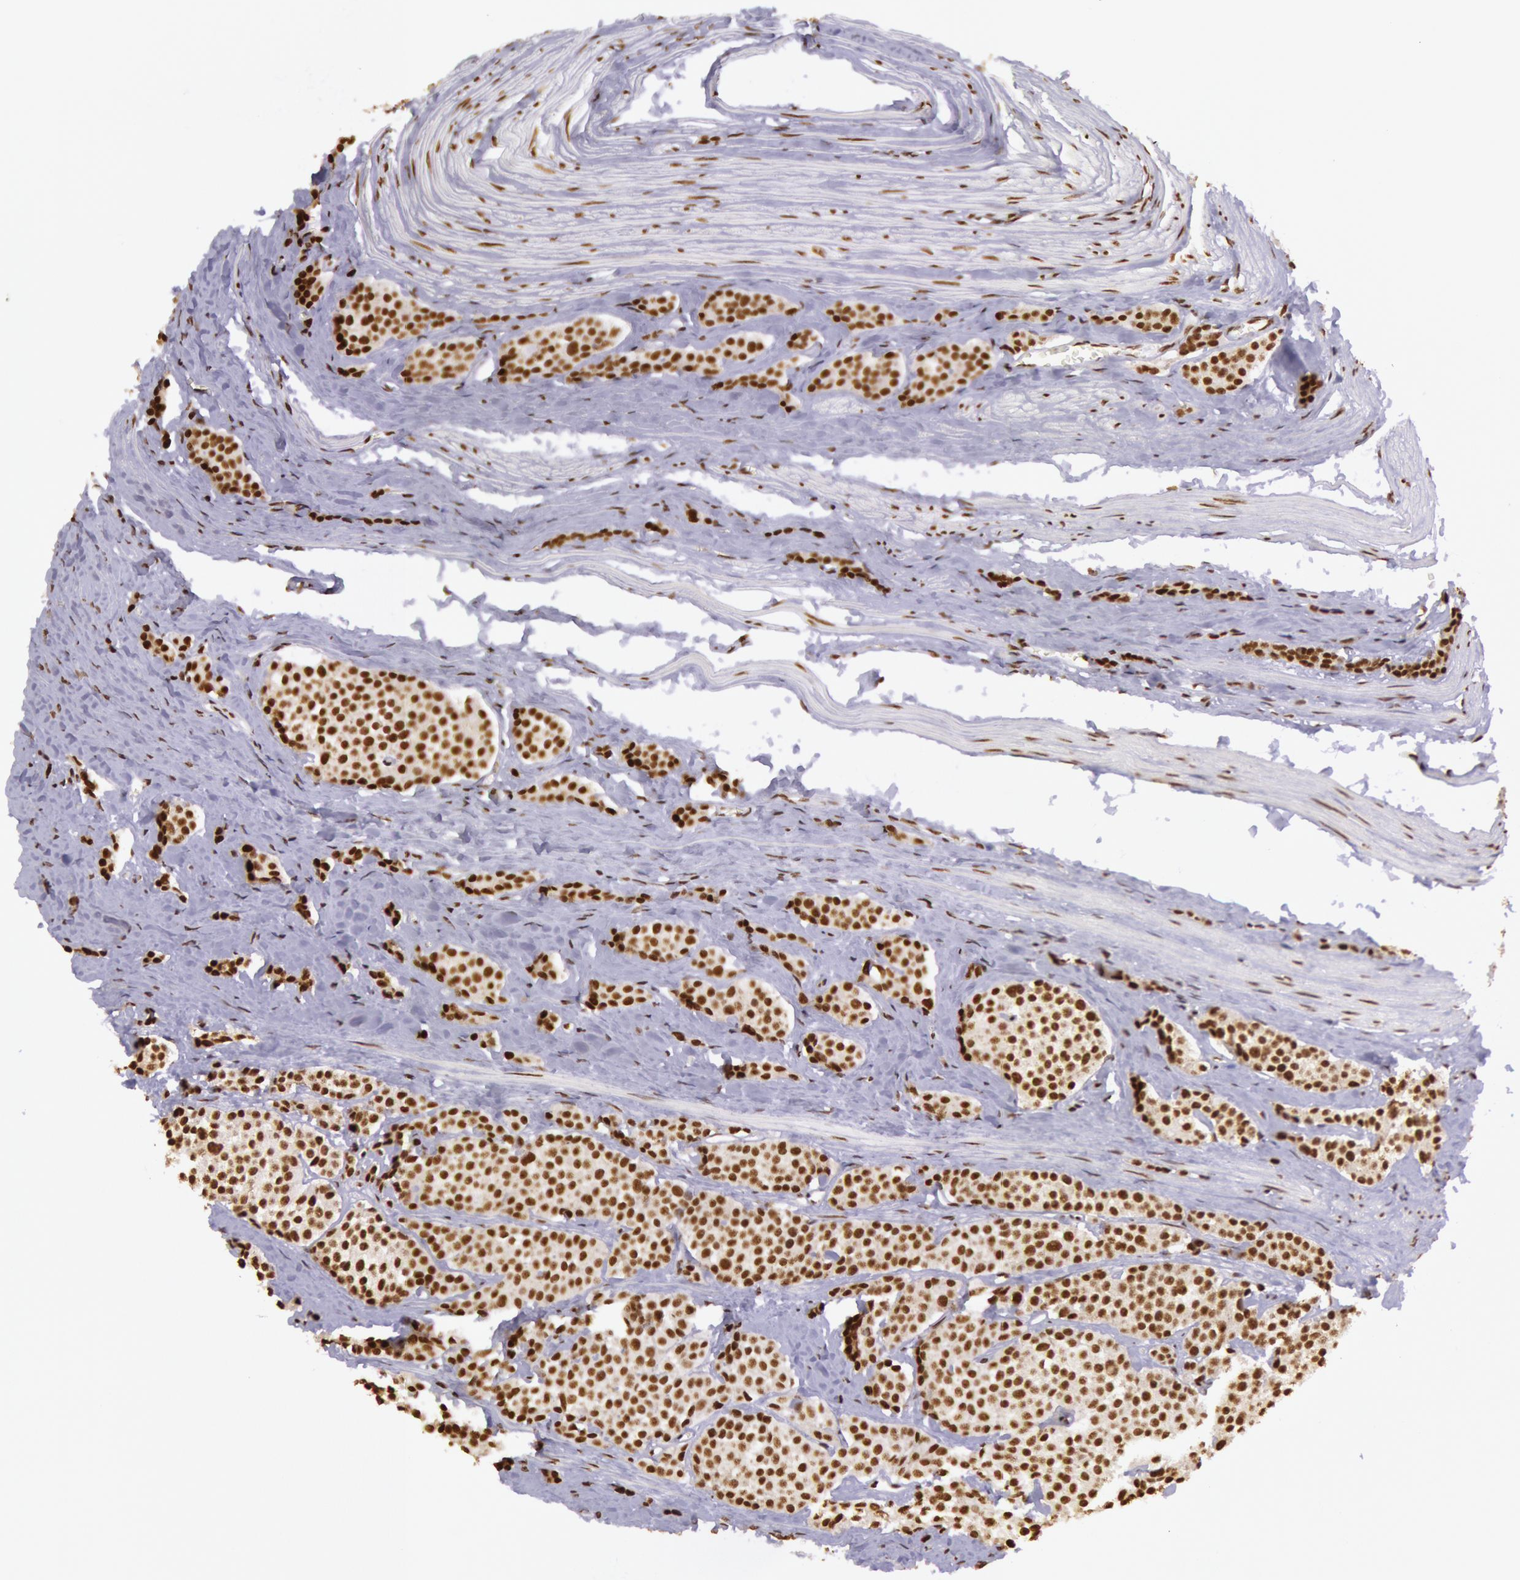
{"staining": {"intensity": "strong", "quantity": ">75%", "location": "nuclear"}, "tissue": "carcinoid", "cell_type": "Tumor cells", "image_type": "cancer", "snomed": [{"axis": "morphology", "description": "Carcinoid, malignant, NOS"}, {"axis": "topography", "description": "Small intestine"}], "caption": "Immunohistochemistry of carcinoid (malignant) demonstrates high levels of strong nuclear expression in about >75% of tumor cells.", "gene": "HNRNPH2", "patient": {"sex": "male", "age": 60}}